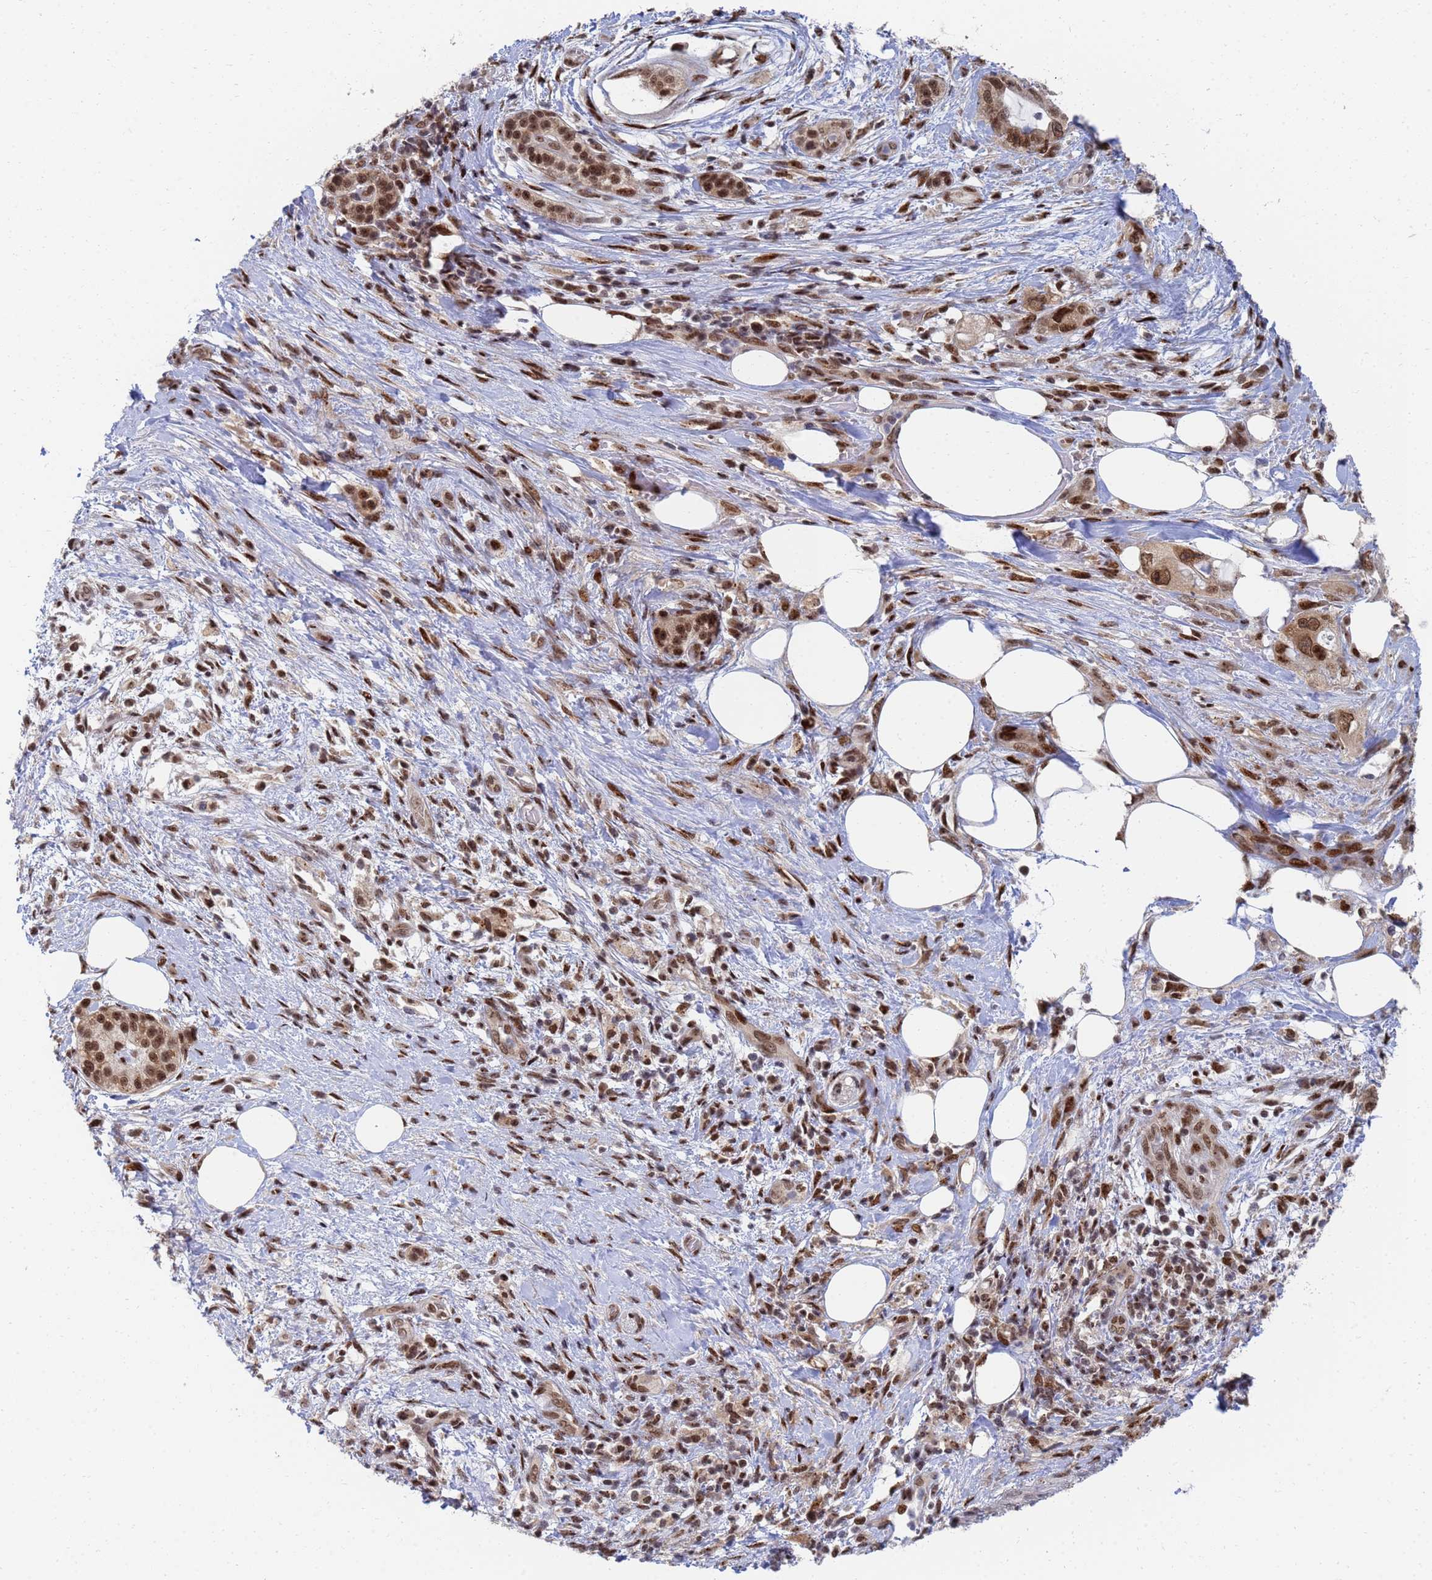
{"staining": {"intensity": "strong", "quantity": ">75%", "location": "nuclear"}, "tissue": "pancreatic cancer", "cell_type": "Tumor cells", "image_type": "cancer", "snomed": [{"axis": "morphology", "description": "Adenocarcinoma, NOS"}, {"axis": "topography", "description": "Pancreas"}], "caption": "A photomicrograph of pancreatic cancer stained for a protein displays strong nuclear brown staining in tumor cells.", "gene": "AP5Z1", "patient": {"sex": "female", "age": 61}}